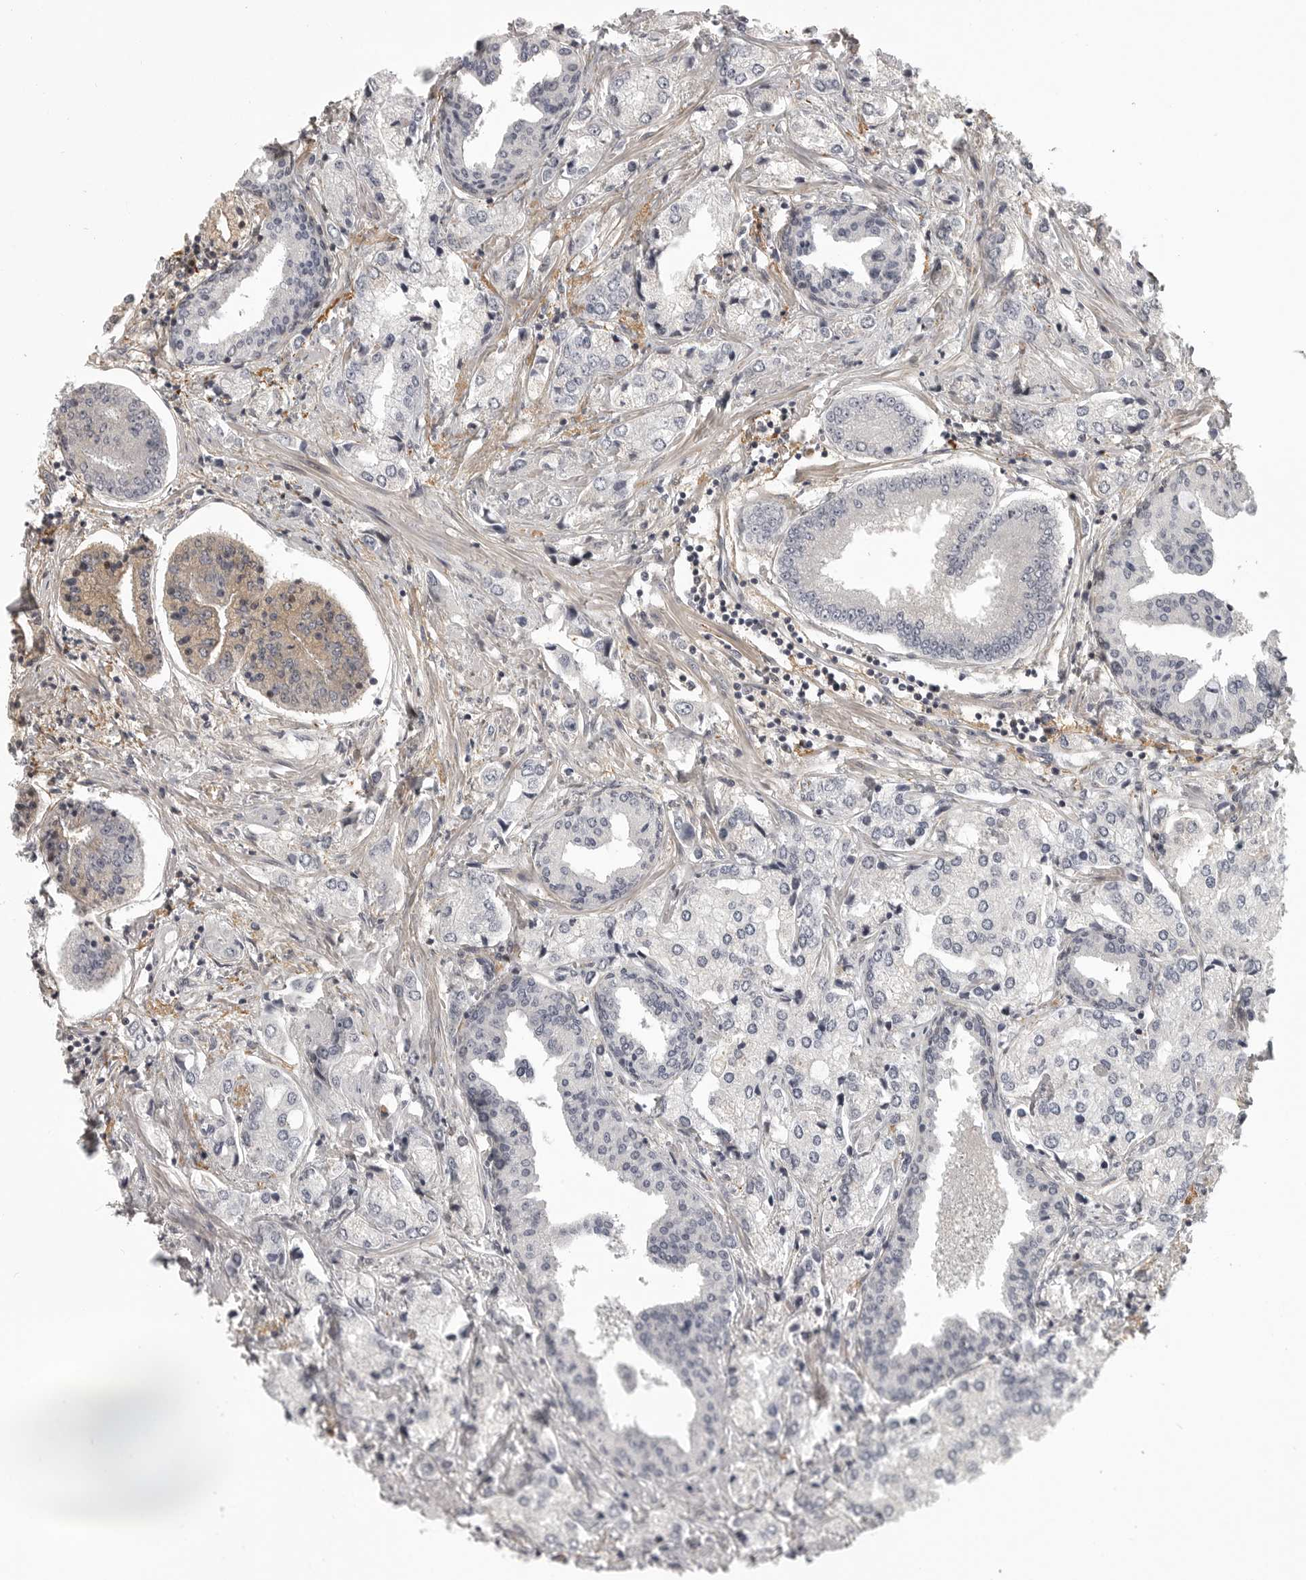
{"staining": {"intensity": "negative", "quantity": "none", "location": "none"}, "tissue": "prostate cancer", "cell_type": "Tumor cells", "image_type": "cancer", "snomed": [{"axis": "morphology", "description": "Adenocarcinoma, High grade"}, {"axis": "topography", "description": "Prostate"}], "caption": "This is an immunohistochemistry (IHC) histopathology image of human prostate adenocarcinoma (high-grade). There is no staining in tumor cells.", "gene": "UROD", "patient": {"sex": "male", "age": 66}}